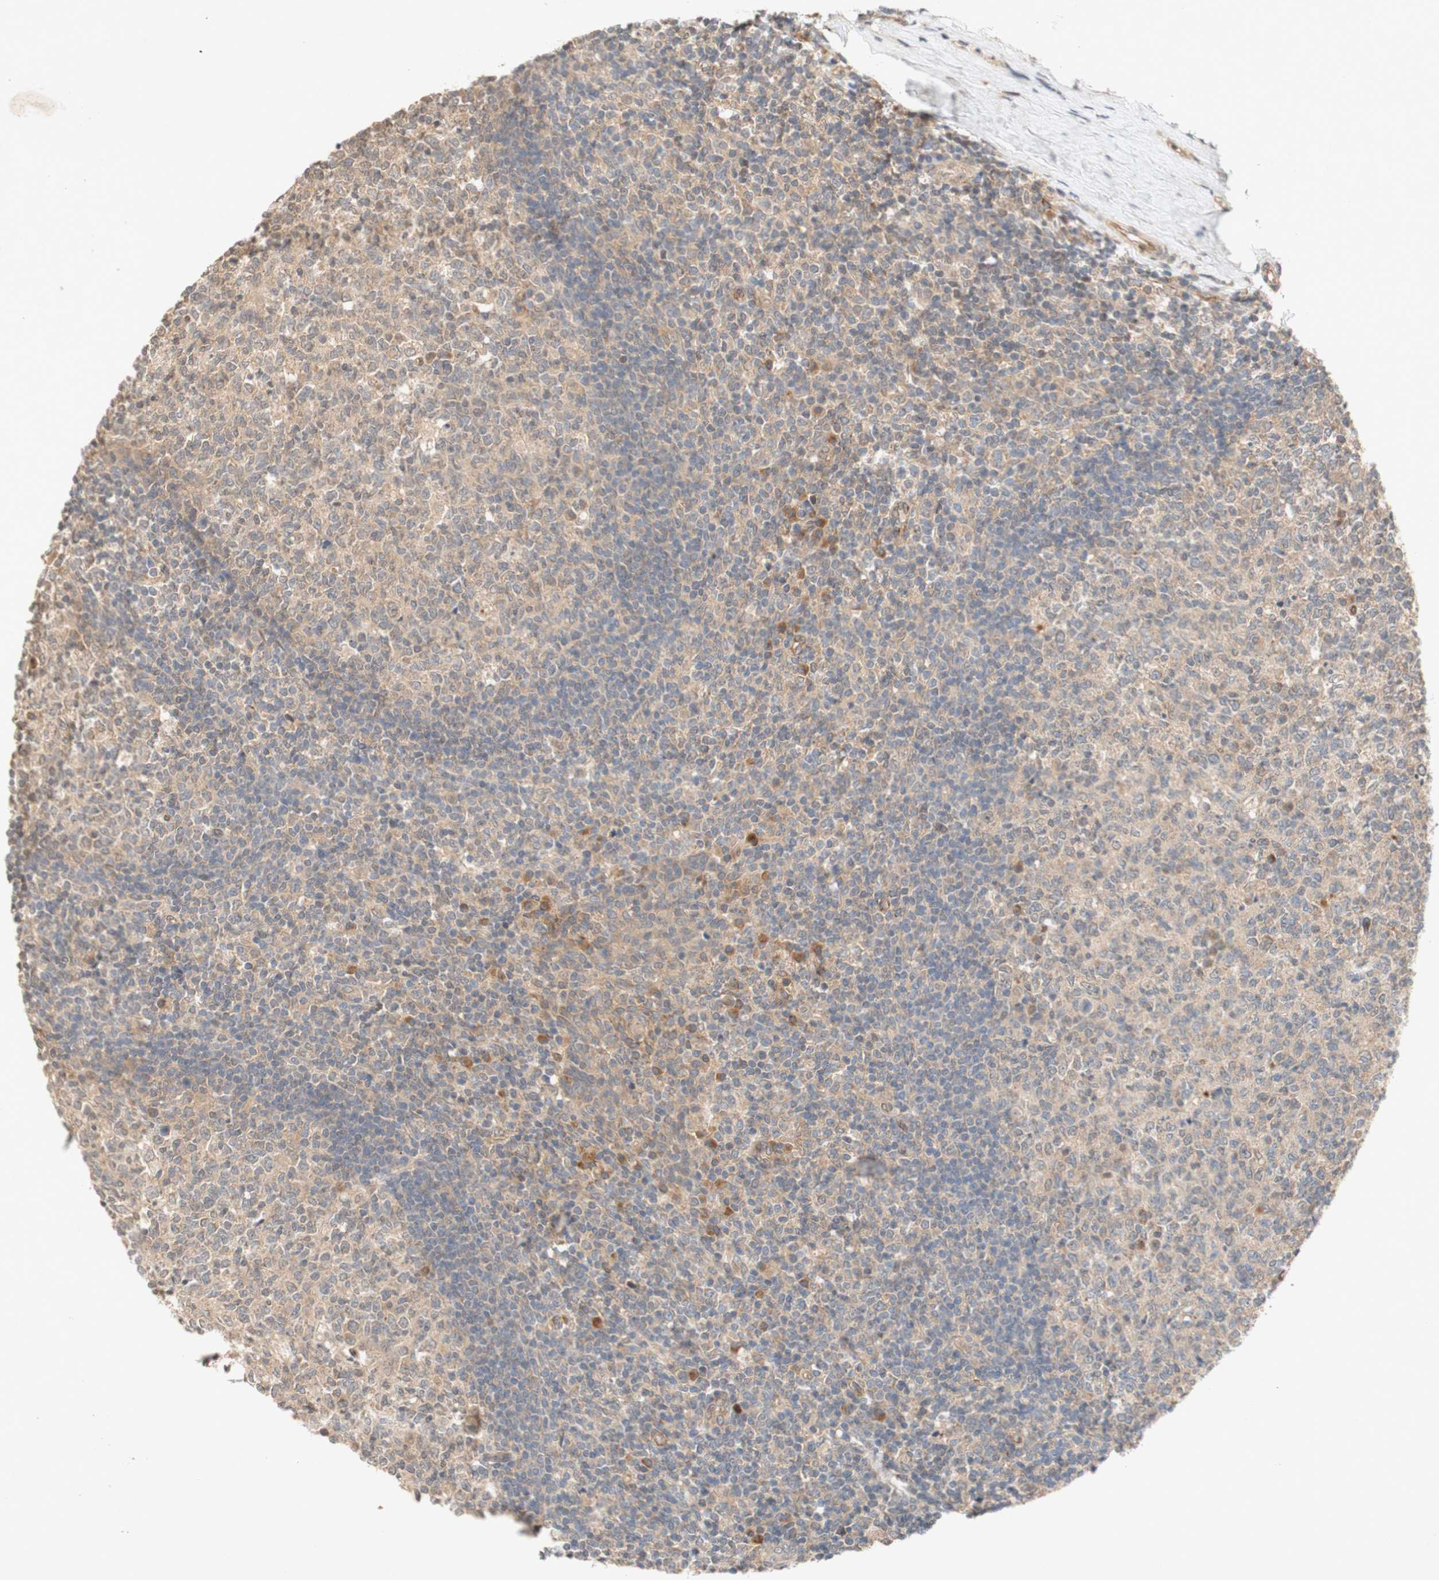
{"staining": {"intensity": "moderate", "quantity": ">75%", "location": "cytoplasmic/membranous"}, "tissue": "tonsil", "cell_type": "Germinal center cells", "image_type": "normal", "snomed": [{"axis": "morphology", "description": "Normal tissue, NOS"}, {"axis": "topography", "description": "Tonsil"}], "caption": "The histopathology image displays staining of normal tonsil, revealing moderate cytoplasmic/membranous protein positivity (brown color) within germinal center cells.", "gene": "PIN1", "patient": {"sex": "female", "age": 19}}